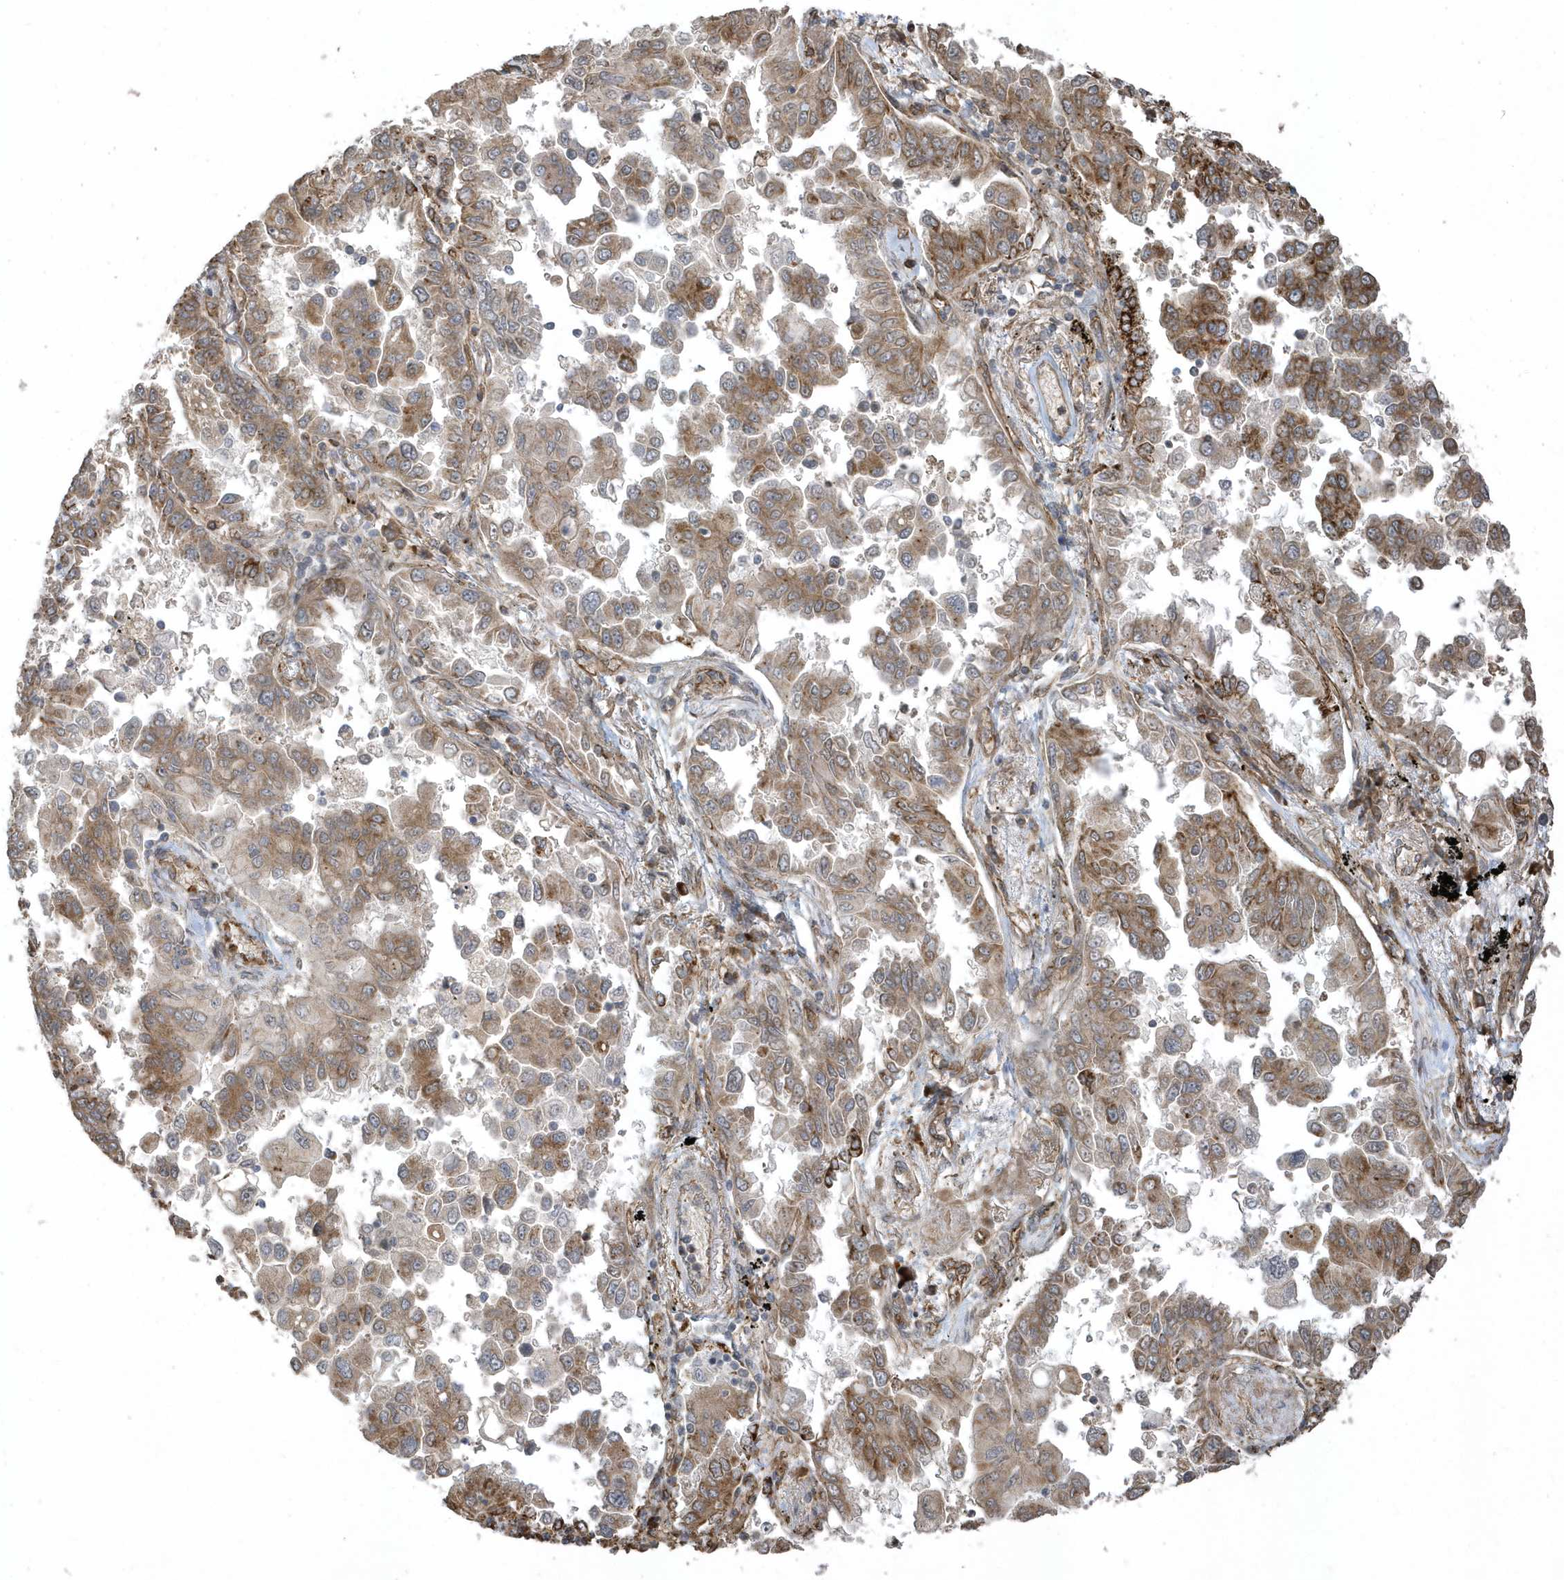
{"staining": {"intensity": "moderate", "quantity": ">75%", "location": "cytoplasmic/membranous"}, "tissue": "lung cancer", "cell_type": "Tumor cells", "image_type": "cancer", "snomed": [{"axis": "morphology", "description": "Adenocarcinoma, NOS"}, {"axis": "topography", "description": "Lung"}], "caption": "IHC (DAB) staining of human lung cancer displays moderate cytoplasmic/membranous protein positivity in approximately >75% of tumor cells. The protein of interest is shown in brown color, while the nuclei are stained blue.", "gene": "HERPUD1", "patient": {"sex": "female", "age": 67}}